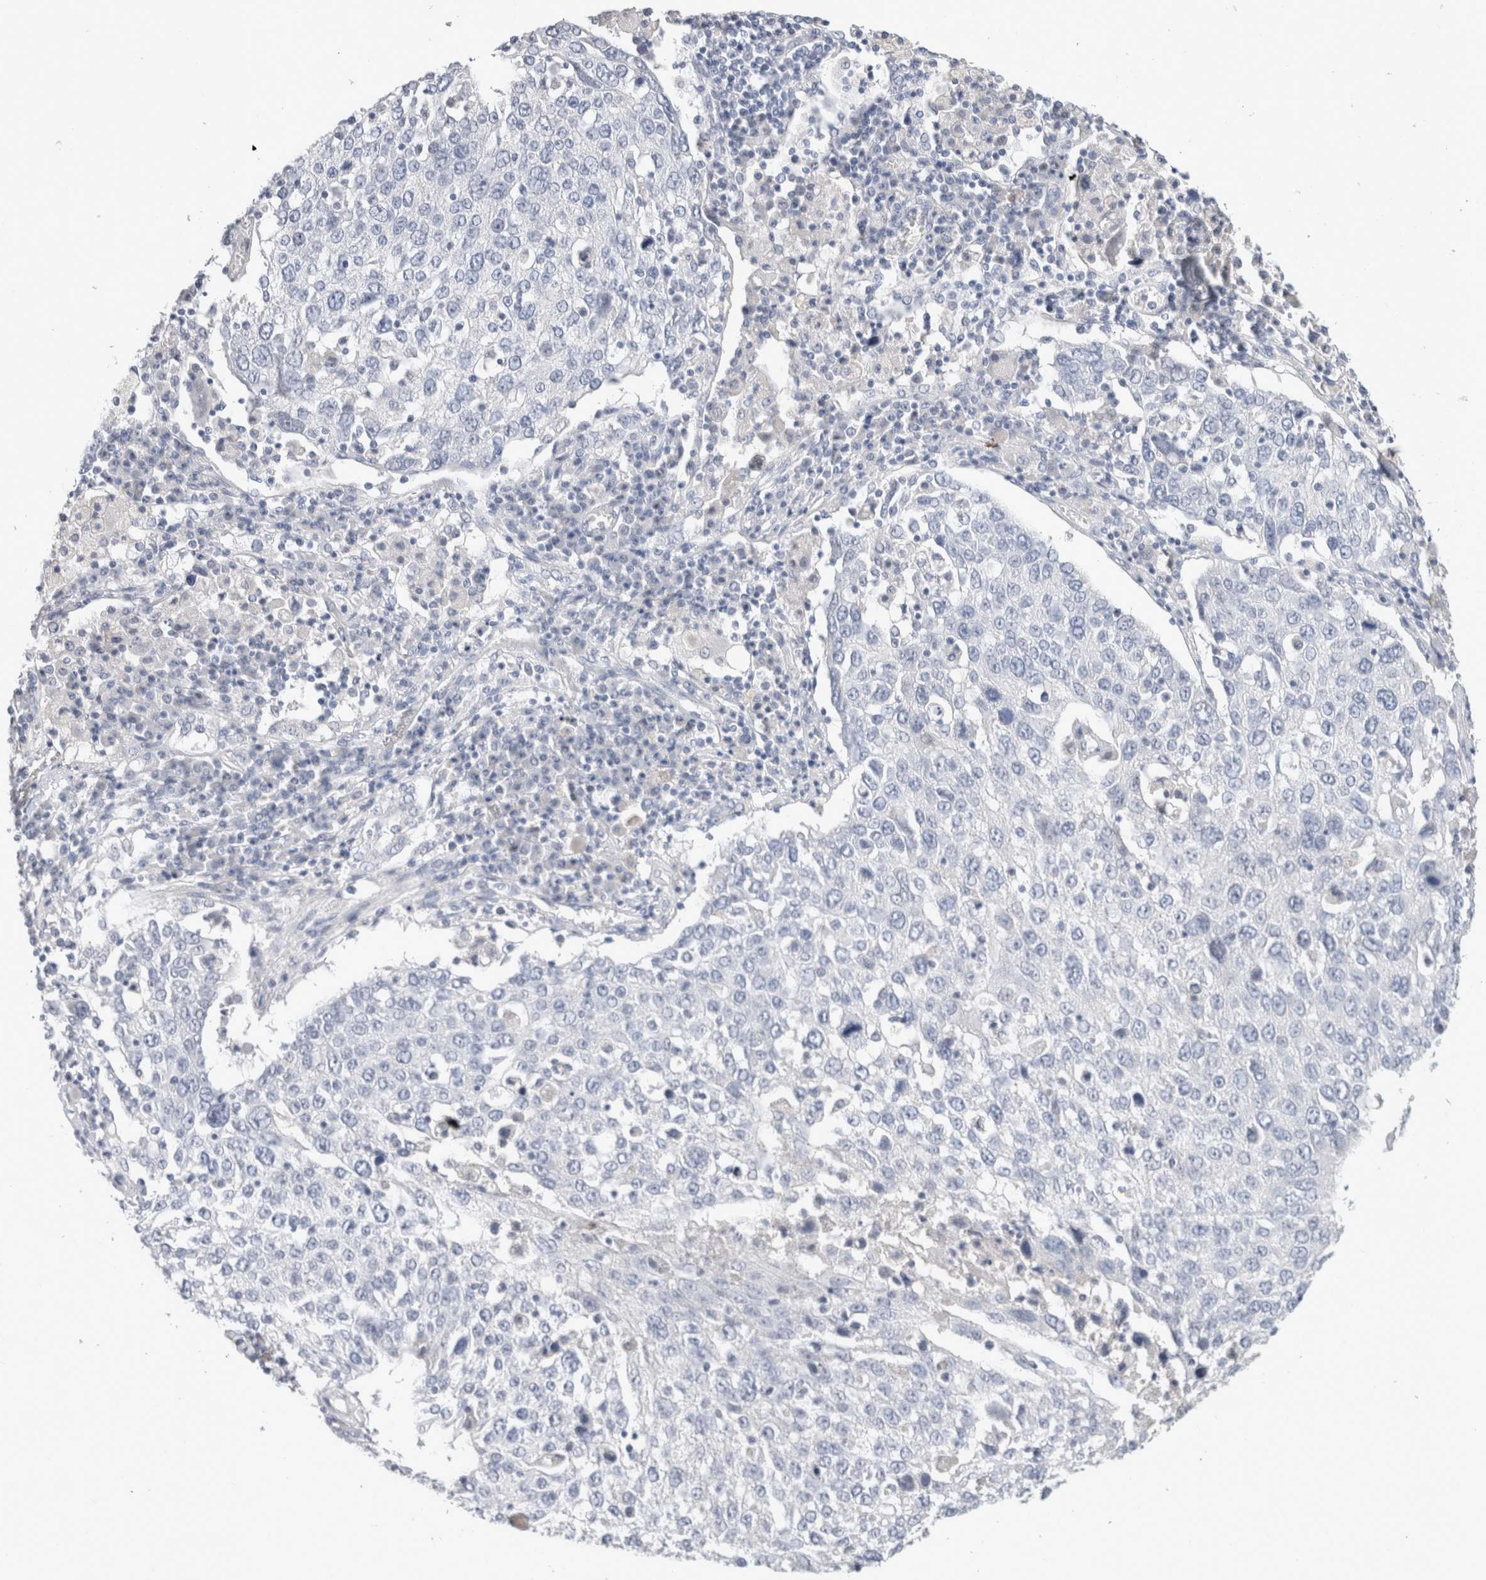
{"staining": {"intensity": "negative", "quantity": "none", "location": "none"}, "tissue": "lung cancer", "cell_type": "Tumor cells", "image_type": "cancer", "snomed": [{"axis": "morphology", "description": "Squamous cell carcinoma, NOS"}, {"axis": "topography", "description": "Lung"}], "caption": "High magnification brightfield microscopy of lung cancer (squamous cell carcinoma) stained with DAB (3,3'-diaminobenzidine) (brown) and counterstained with hematoxylin (blue): tumor cells show no significant positivity. (DAB (3,3'-diaminobenzidine) immunohistochemistry (IHC) visualized using brightfield microscopy, high magnification).", "gene": "BCAN", "patient": {"sex": "male", "age": 65}}